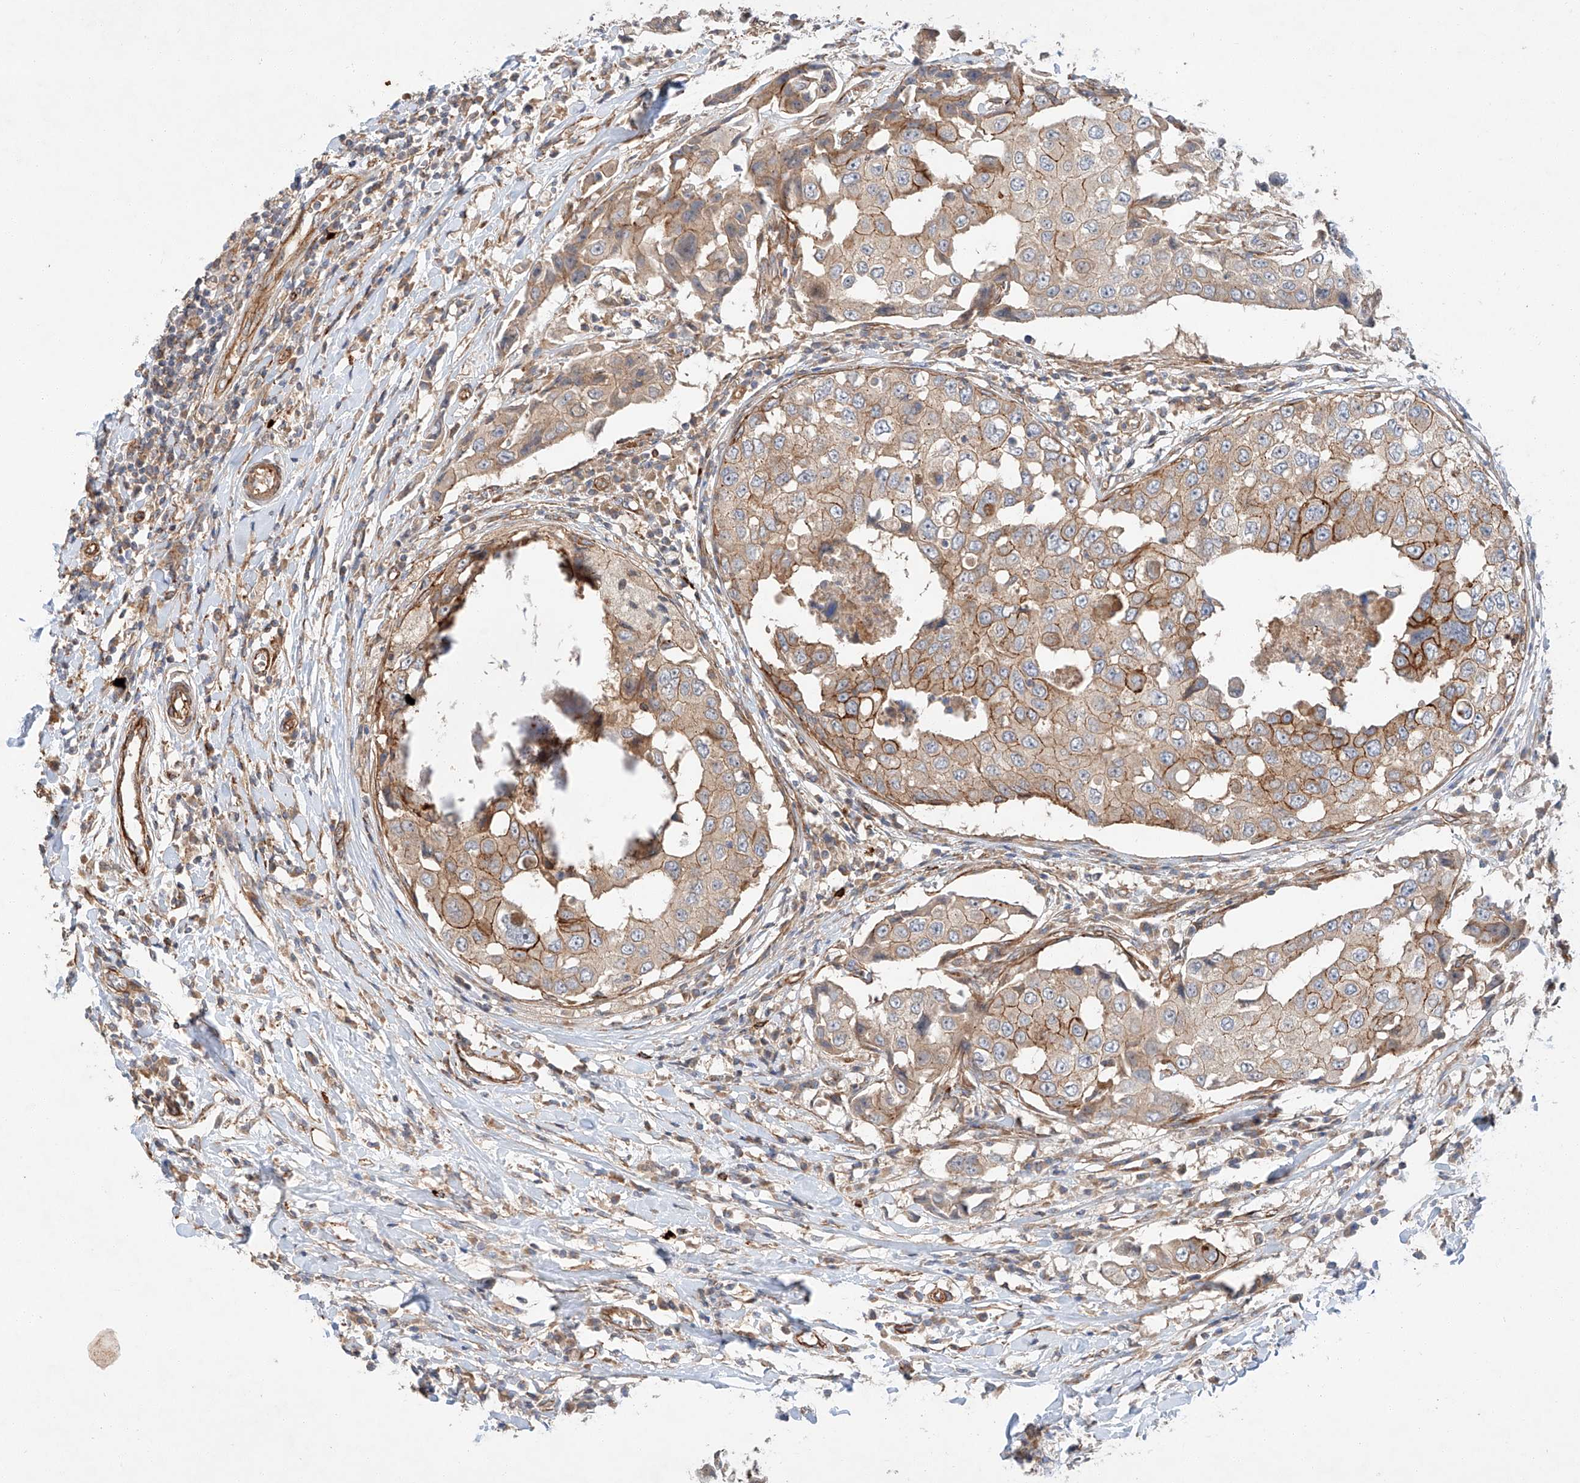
{"staining": {"intensity": "moderate", "quantity": ">75%", "location": "cytoplasmic/membranous"}, "tissue": "breast cancer", "cell_type": "Tumor cells", "image_type": "cancer", "snomed": [{"axis": "morphology", "description": "Duct carcinoma"}, {"axis": "topography", "description": "Breast"}], "caption": "A brown stain shows moderate cytoplasmic/membranous expression of a protein in breast infiltrating ductal carcinoma tumor cells.", "gene": "MINDY4", "patient": {"sex": "female", "age": 27}}